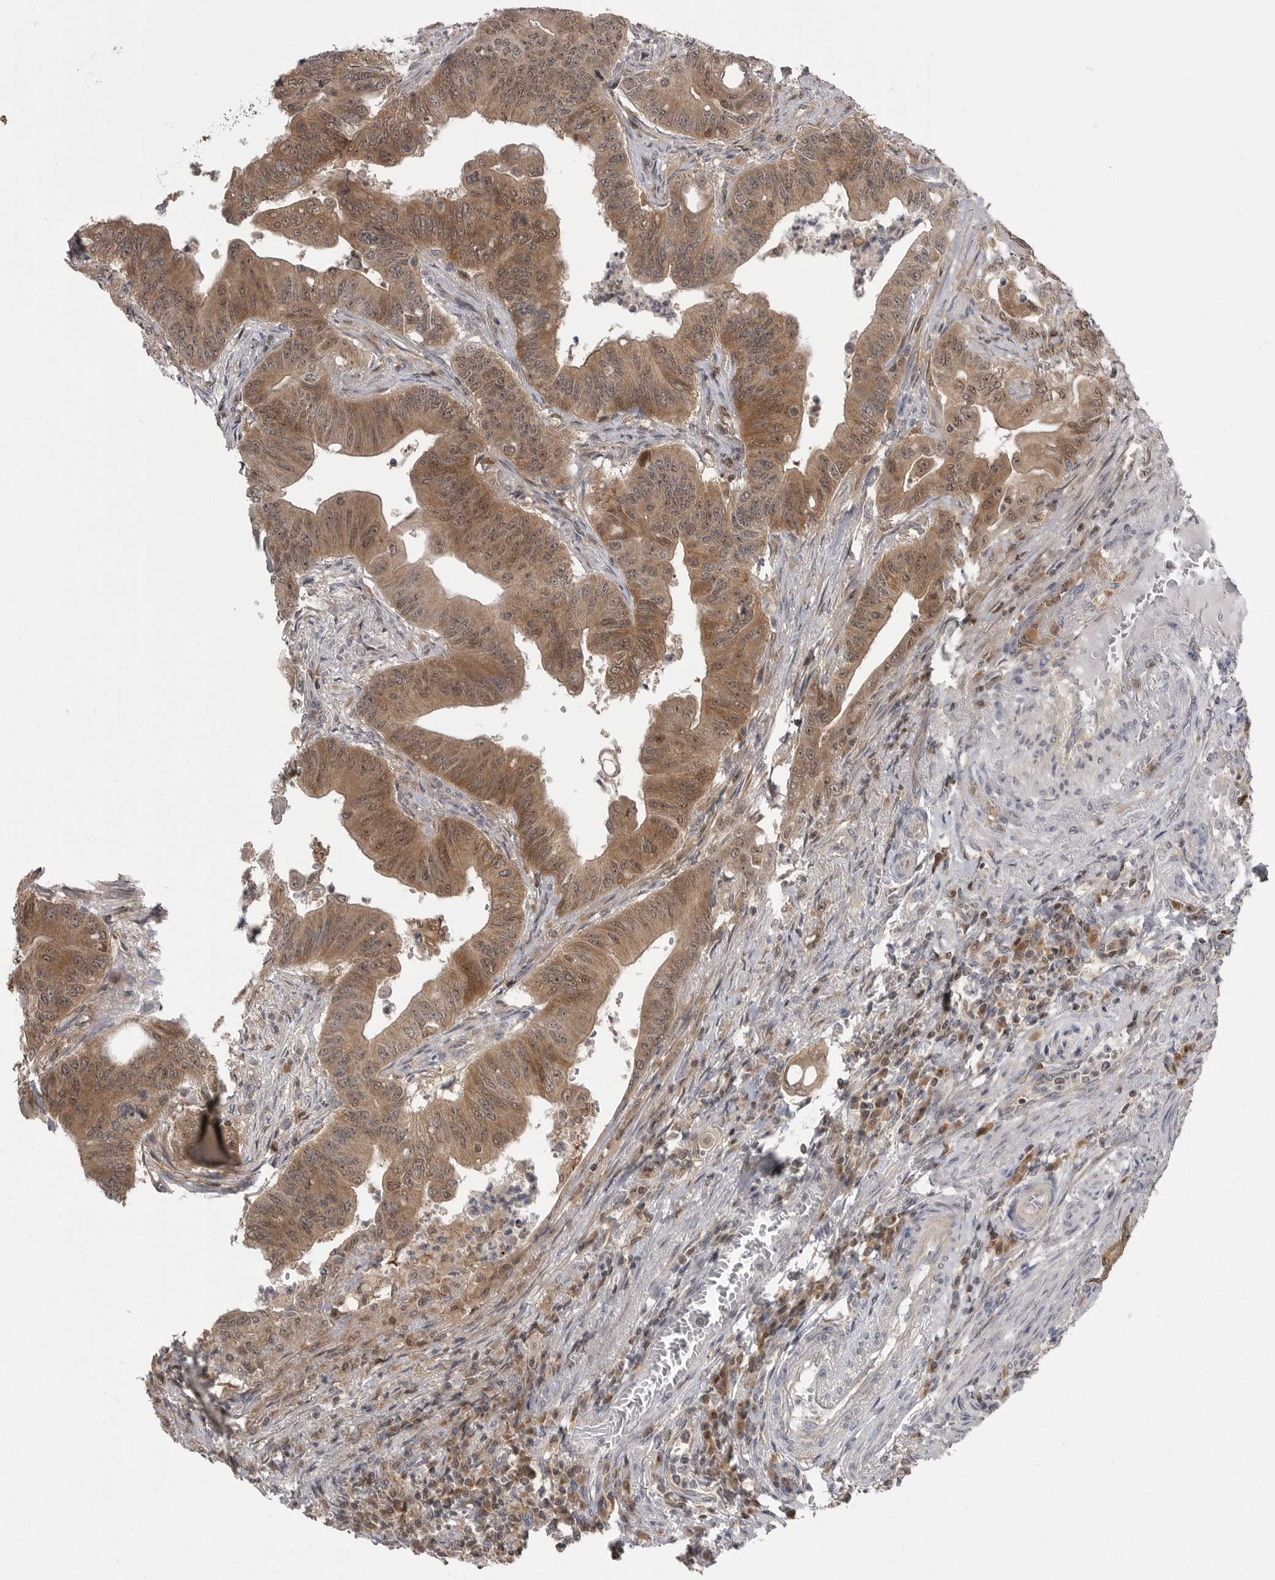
{"staining": {"intensity": "moderate", "quantity": ">75%", "location": "cytoplasmic/membranous,nuclear"}, "tissue": "colorectal cancer", "cell_type": "Tumor cells", "image_type": "cancer", "snomed": [{"axis": "morphology", "description": "Adenoma, NOS"}, {"axis": "morphology", "description": "Adenocarcinoma, NOS"}, {"axis": "topography", "description": "Colon"}], "caption": "Colorectal cancer (adenocarcinoma) was stained to show a protein in brown. There is medium levels of moderate cytoplasmic/membranous and nuclear expression in about >75% of tumor cells.", "gene": "MAPK13", "patient": {"sex": "male", "age": 79}}